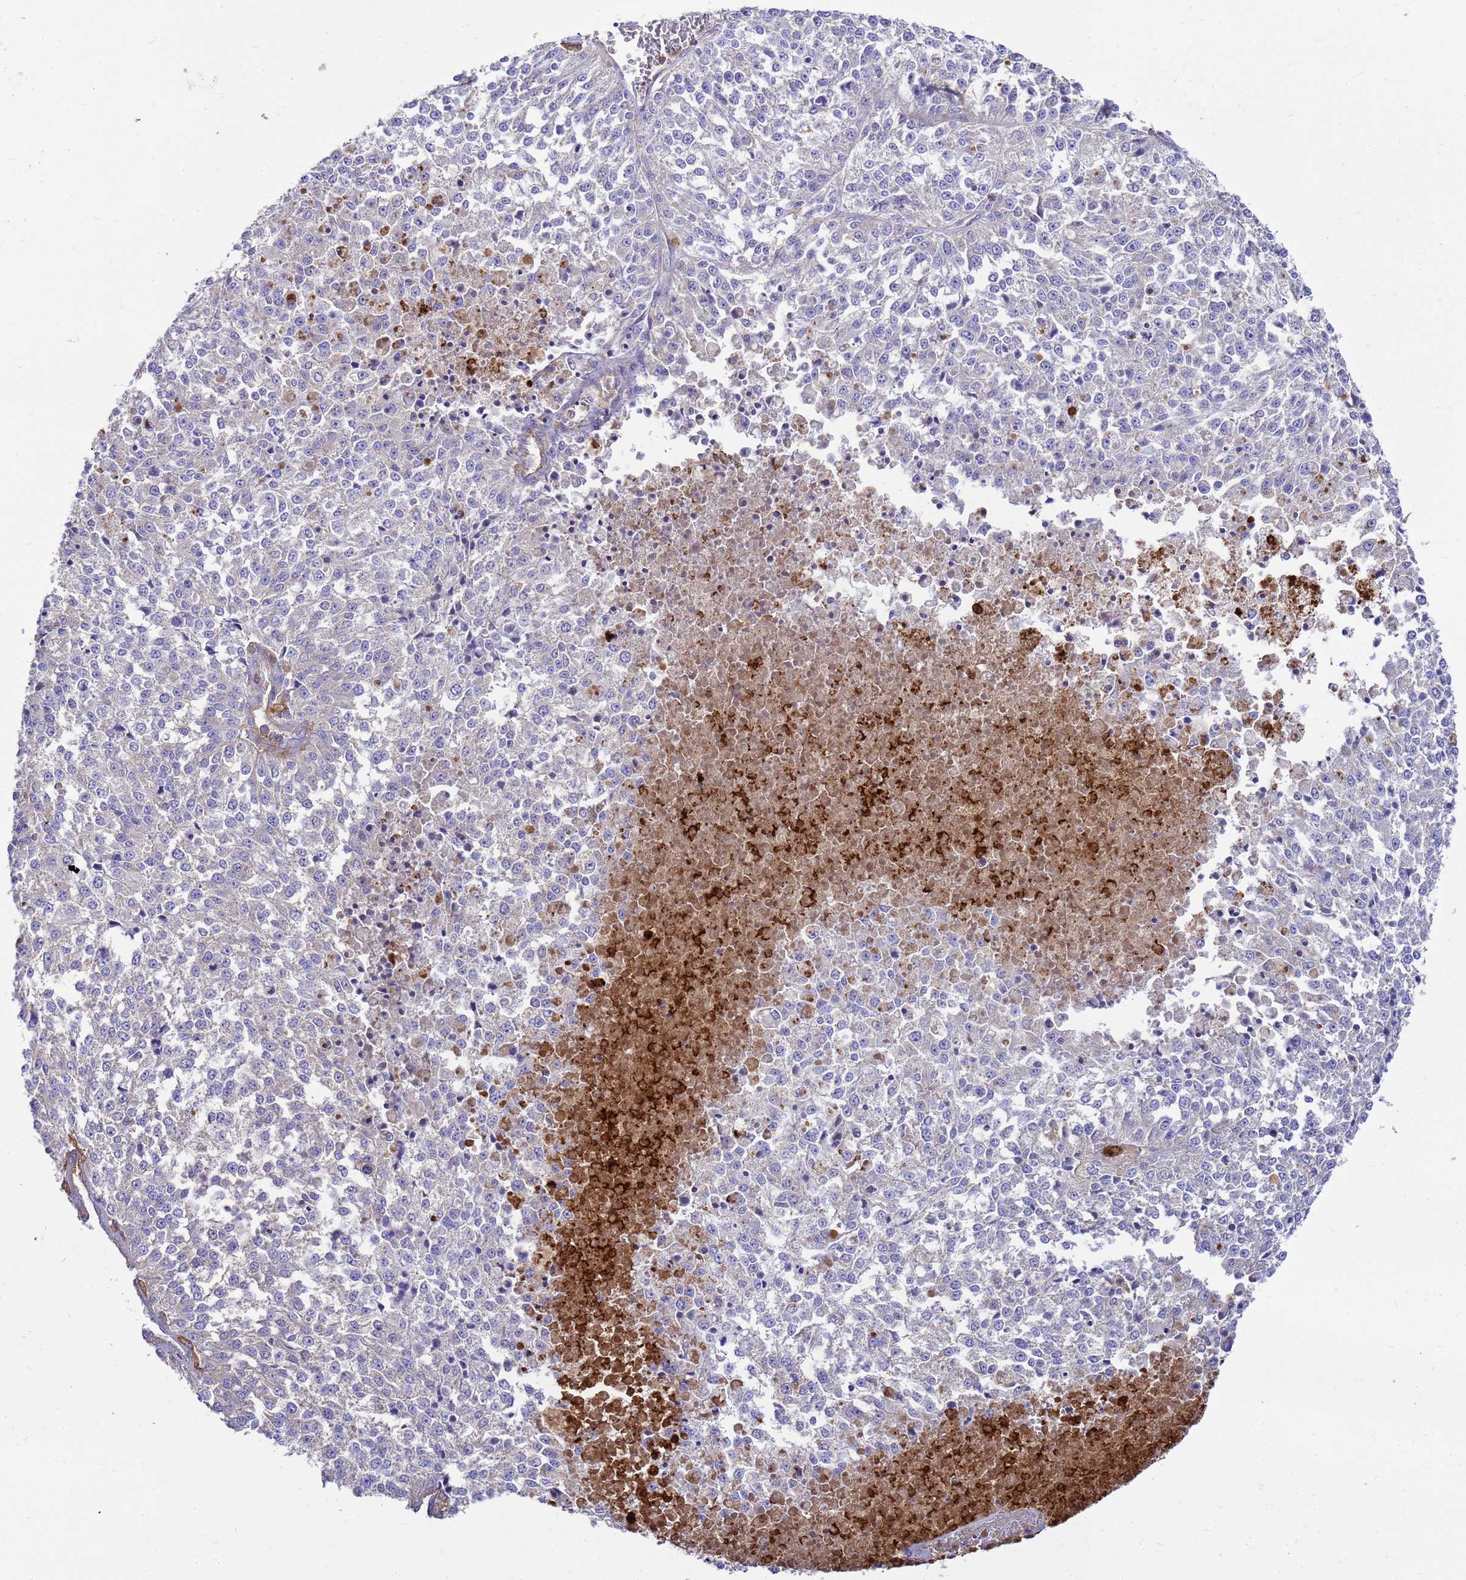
{"staining": {"intensity": "negative", "quantity": "none", "location": "none"}, "tissue": "melanoma", "cell_type": "Tumor cells", "image_type": "cancer", "snomed": [{"axis": "morphology", "description": "Malignant melanoma, NOS"}, {"axis": "topography", "description": "Skin"}], "caption": "Immunohistochemistry (IHC) of human malignant melanoma displays no staining in tumor cells.", "gene": "ZNF235", "patient": {"sex": "female", "age": 64}}